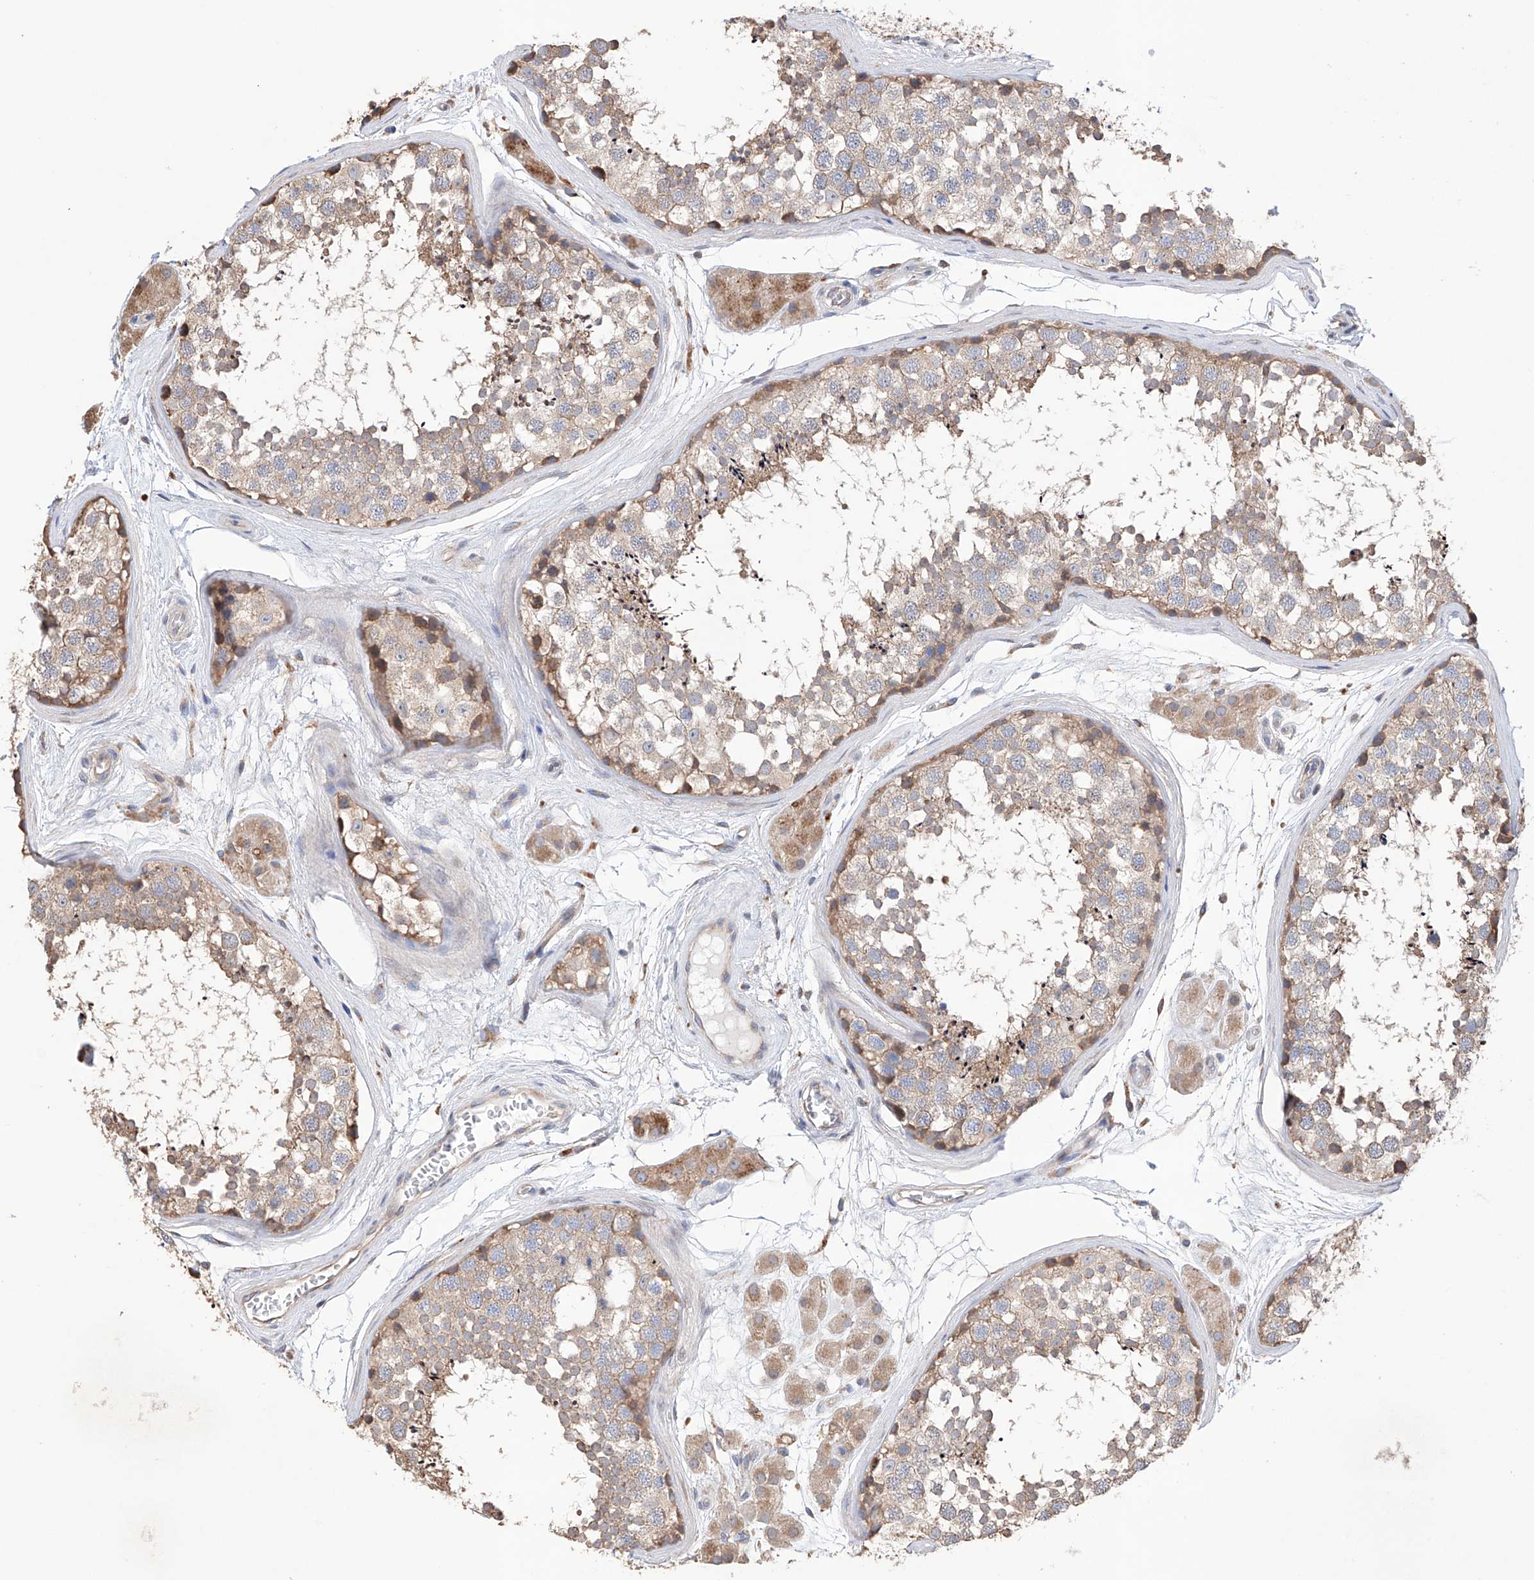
{"staining": {"intensity": "moderate", "quantity": "<25%", "location": "cytoplasmic/membranous"}, "tissue": "testis", "cell_type": "Cells in seminiferous ducts", "image_type": "normal", "snomed": [{"axis": "morphology", "description": "Normal tissue, NOS"}, {"axis": "topography", "description": "Testis"}], "caption": "Immunohistochemical staining of normal human testis demonstrates low levels of moderate cytoplasmic/membranous expression in about <25% of cells in seminiferous ducts.", "gene": "AFG1L", "patient": {"sex": "male", "age": 56}}